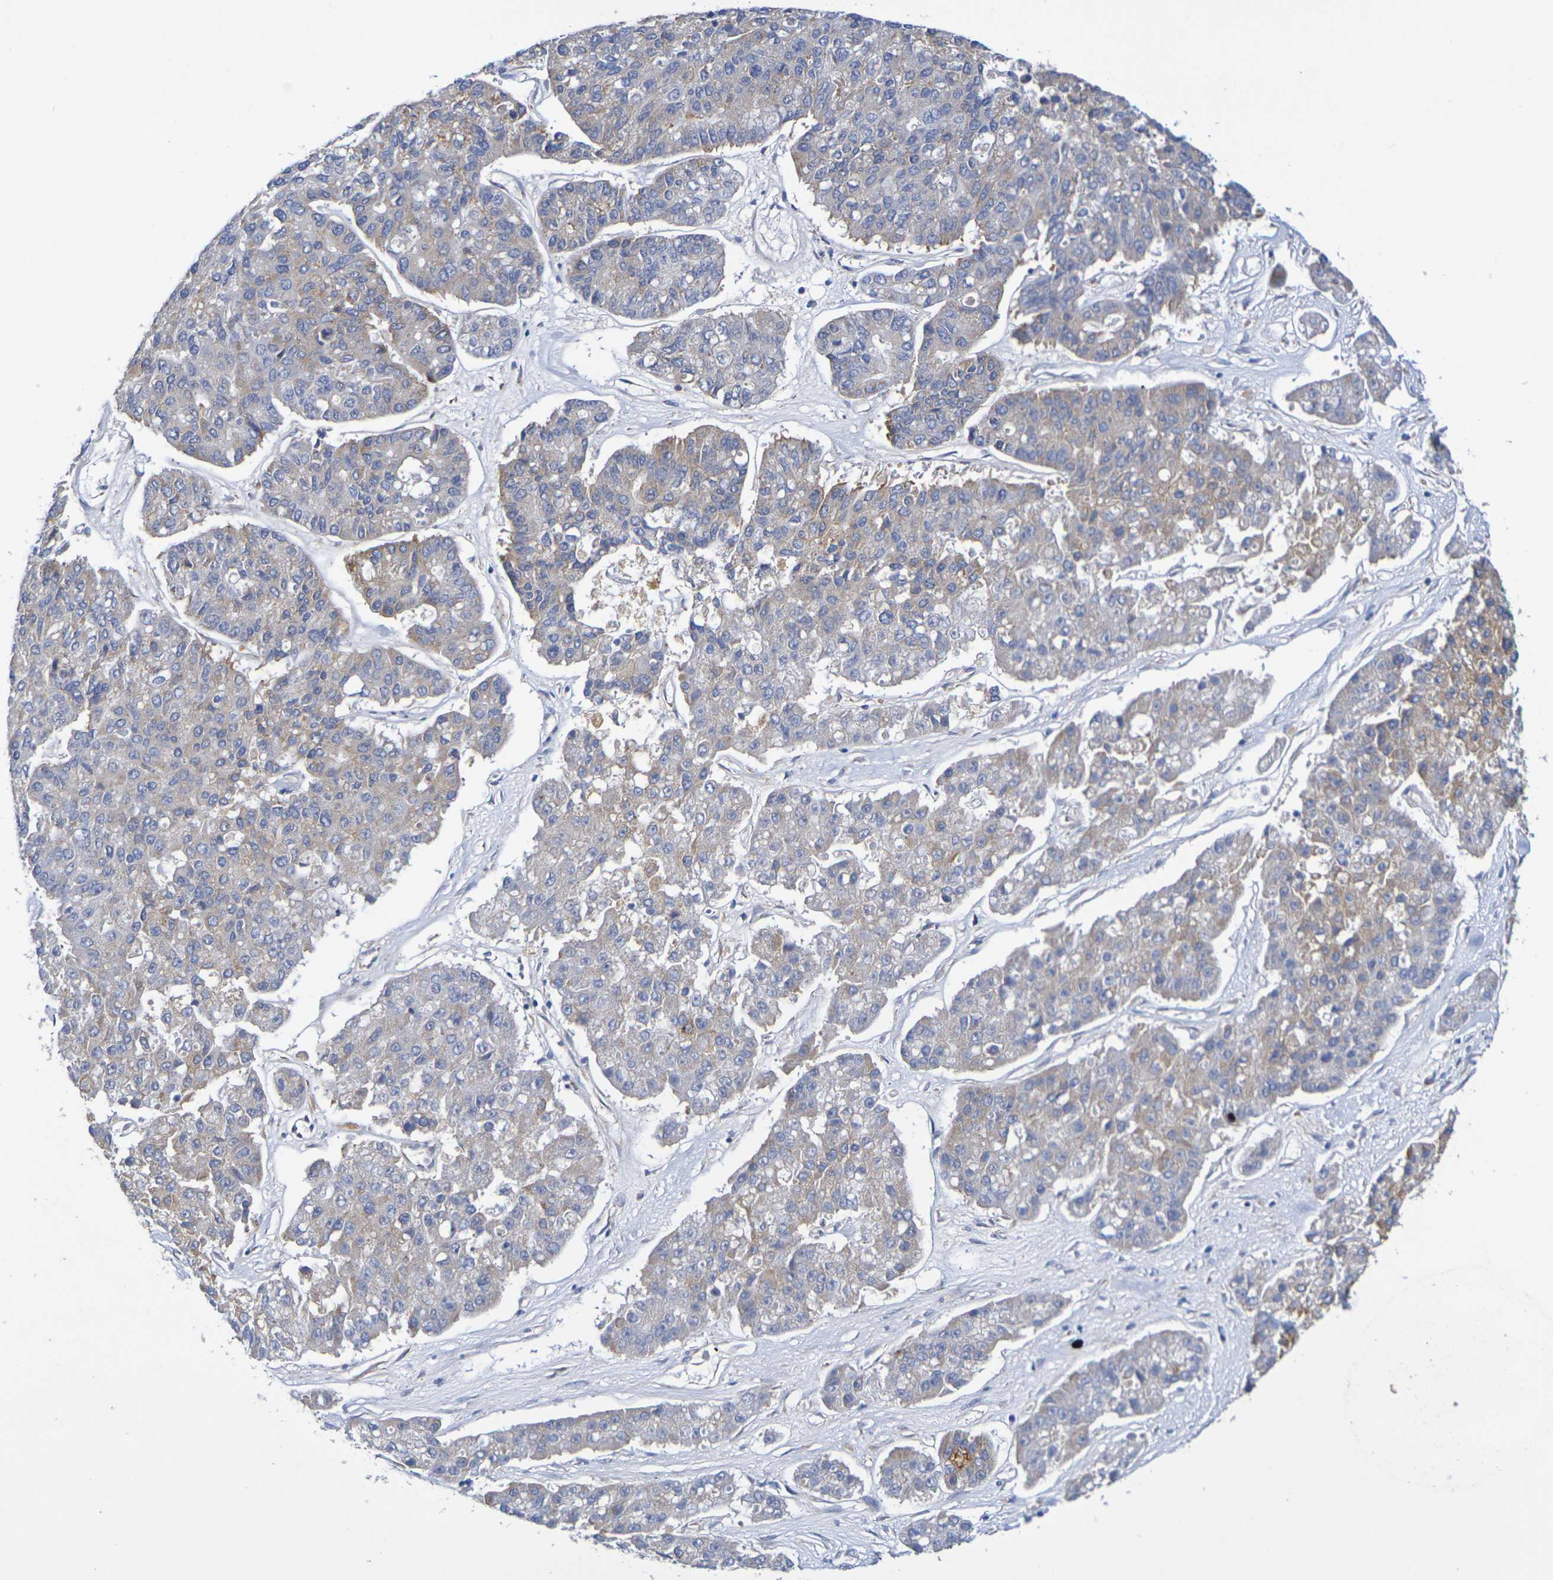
{"staining": {"intensity": "moderate", "quantity": "25%-75%", "location": "cytoplasmic/membranous"}, "tissue": "pancreatic cancer", "cell_type": "Tumor cells", "image_type": "cancer", "snomed": [{"axis": "morphology", "description": "Adenocarcinoma, NOS"}, {"axis": "topography", "description": "Pancreas"}], "caption": "The micrograph exhibits immunohistochemical staining of adenocarcinoma (pancreatic). There is moderate cytoplasmic/membranous expression is seen in about 25%-75% of tumor cells.", "gene": "SDC4", "patient": {"sex": "male", "age": 50}}